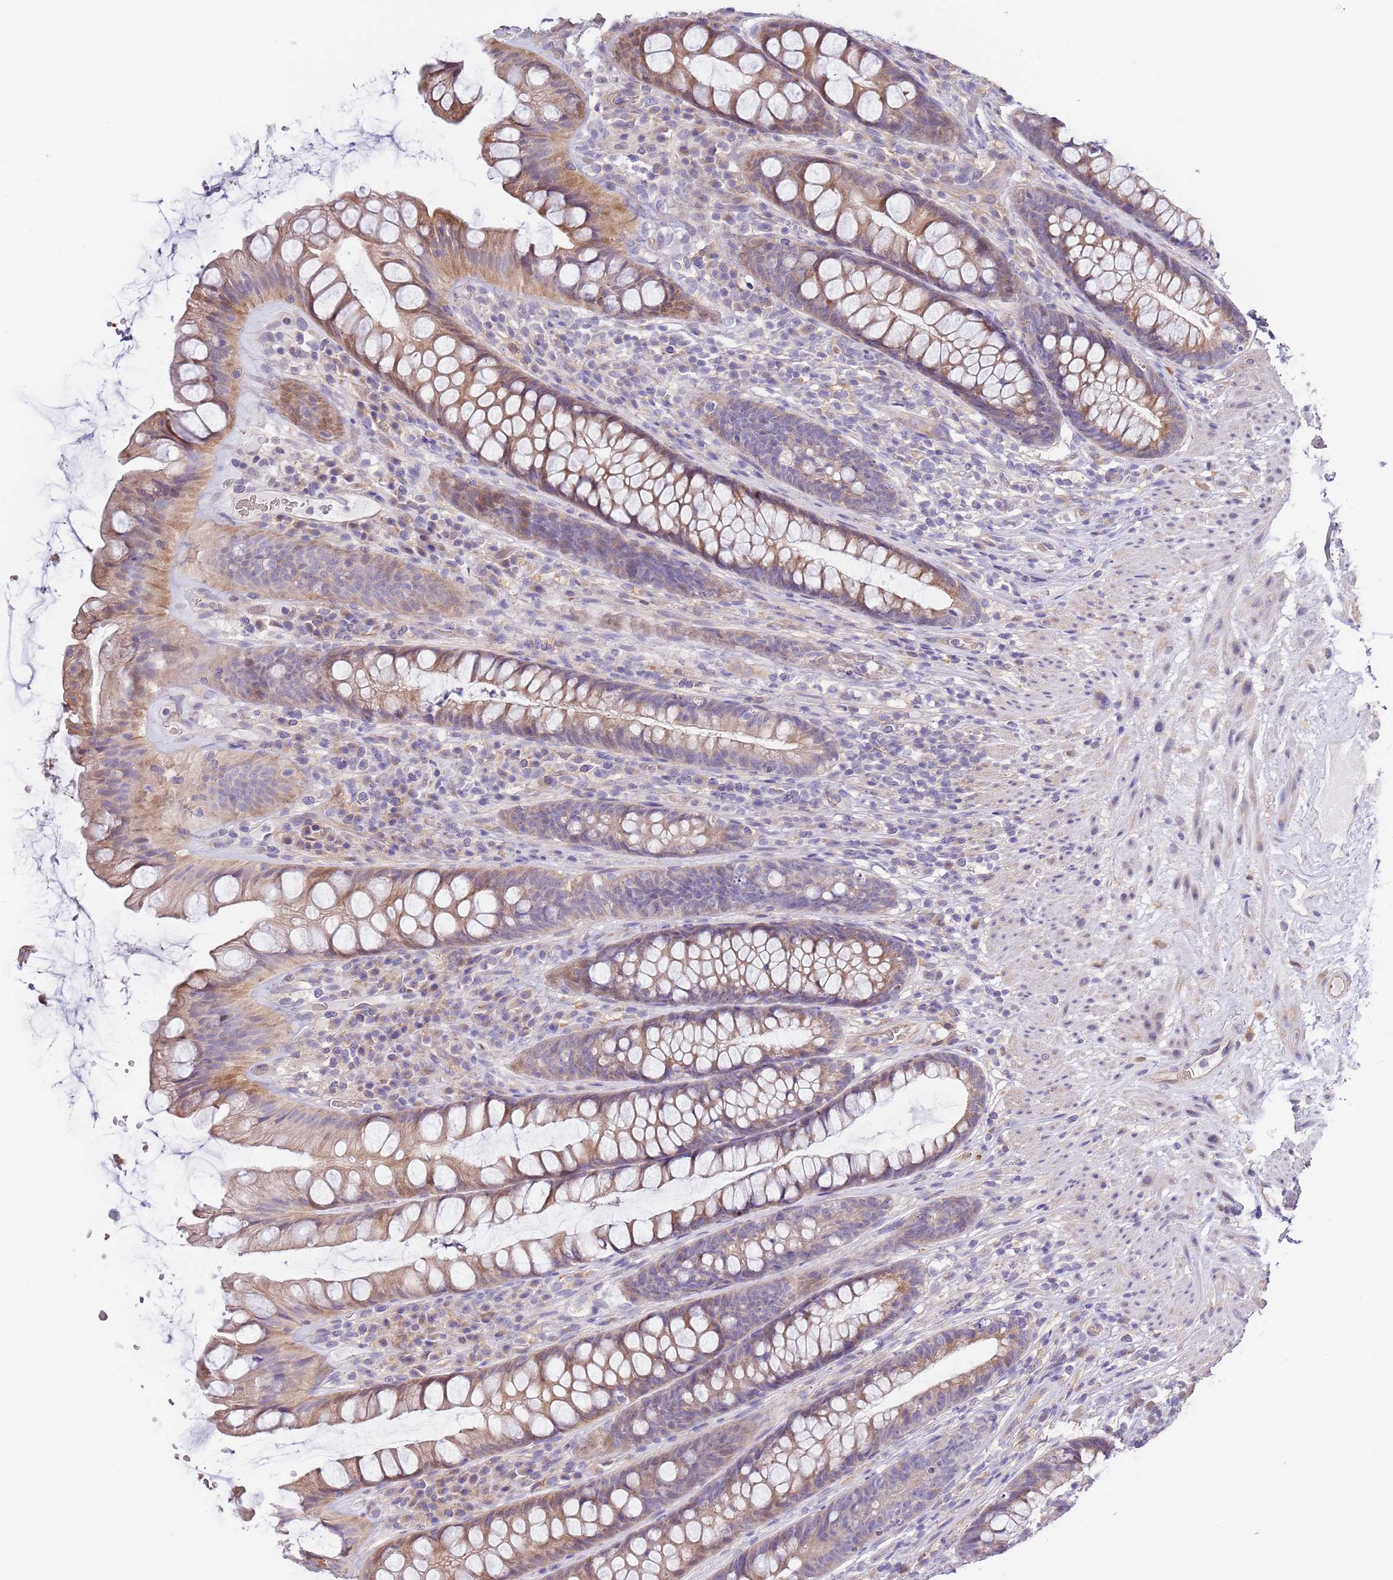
{"staining": {"intensity": "moderate", "quantity": ">75%", "location": "cytoplasmic/membranous"}, "tissue": "rectum", "cell_type": "Glandular cells", "image_type": "normal", "snomed": [{"axis": "morphology", "description": "Normal tissue, NOS"}, {"axis": "topography", "description": "Rectum"}], "caption": "Normal rectum exhibits moderate cytoplasmic/membranous positivity in about >75% of glandular cells.", "gene": "LIPJ", "patient": {"sex": "male", "age": 74}}